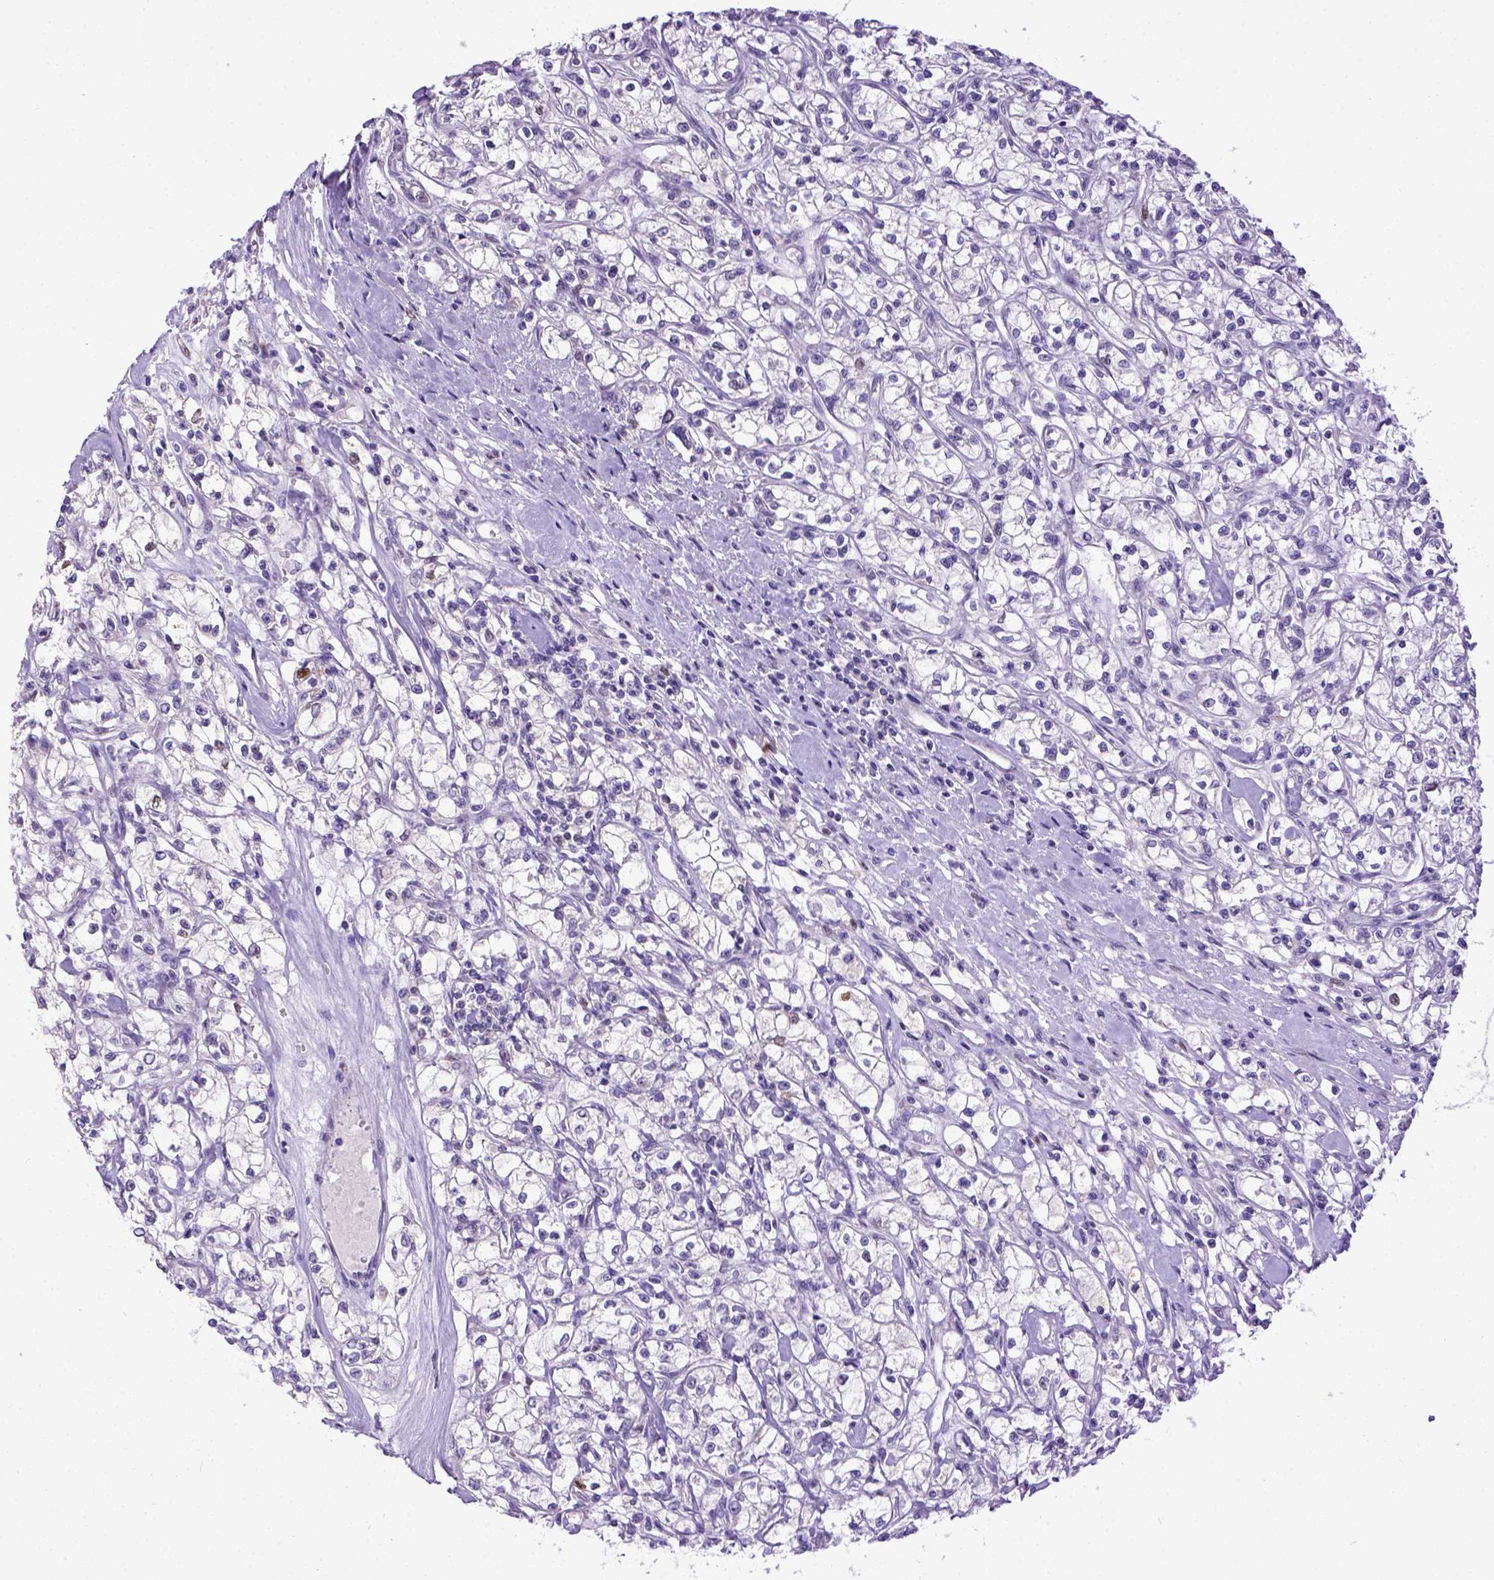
{"staining": {"intensity": "negative", "quantity": "none", "location": "none"}, "tissue": "renal cancer", "cell_type": "Tumor cells", "image_type": "cancer", "snomed": [{"axis": "morphology", "description": "Adenocarcinoma, NOS"}, {"axis": "topography", "description": "Kidney"}], "caption": "IHC histopathology image of human renal cancer (adenocarcinoma) stained for a protein (brown), which demonstrates no expression in tumor cells.", "gene": "CDKN1A", "patient": {"sex": "female", "age": 59}}